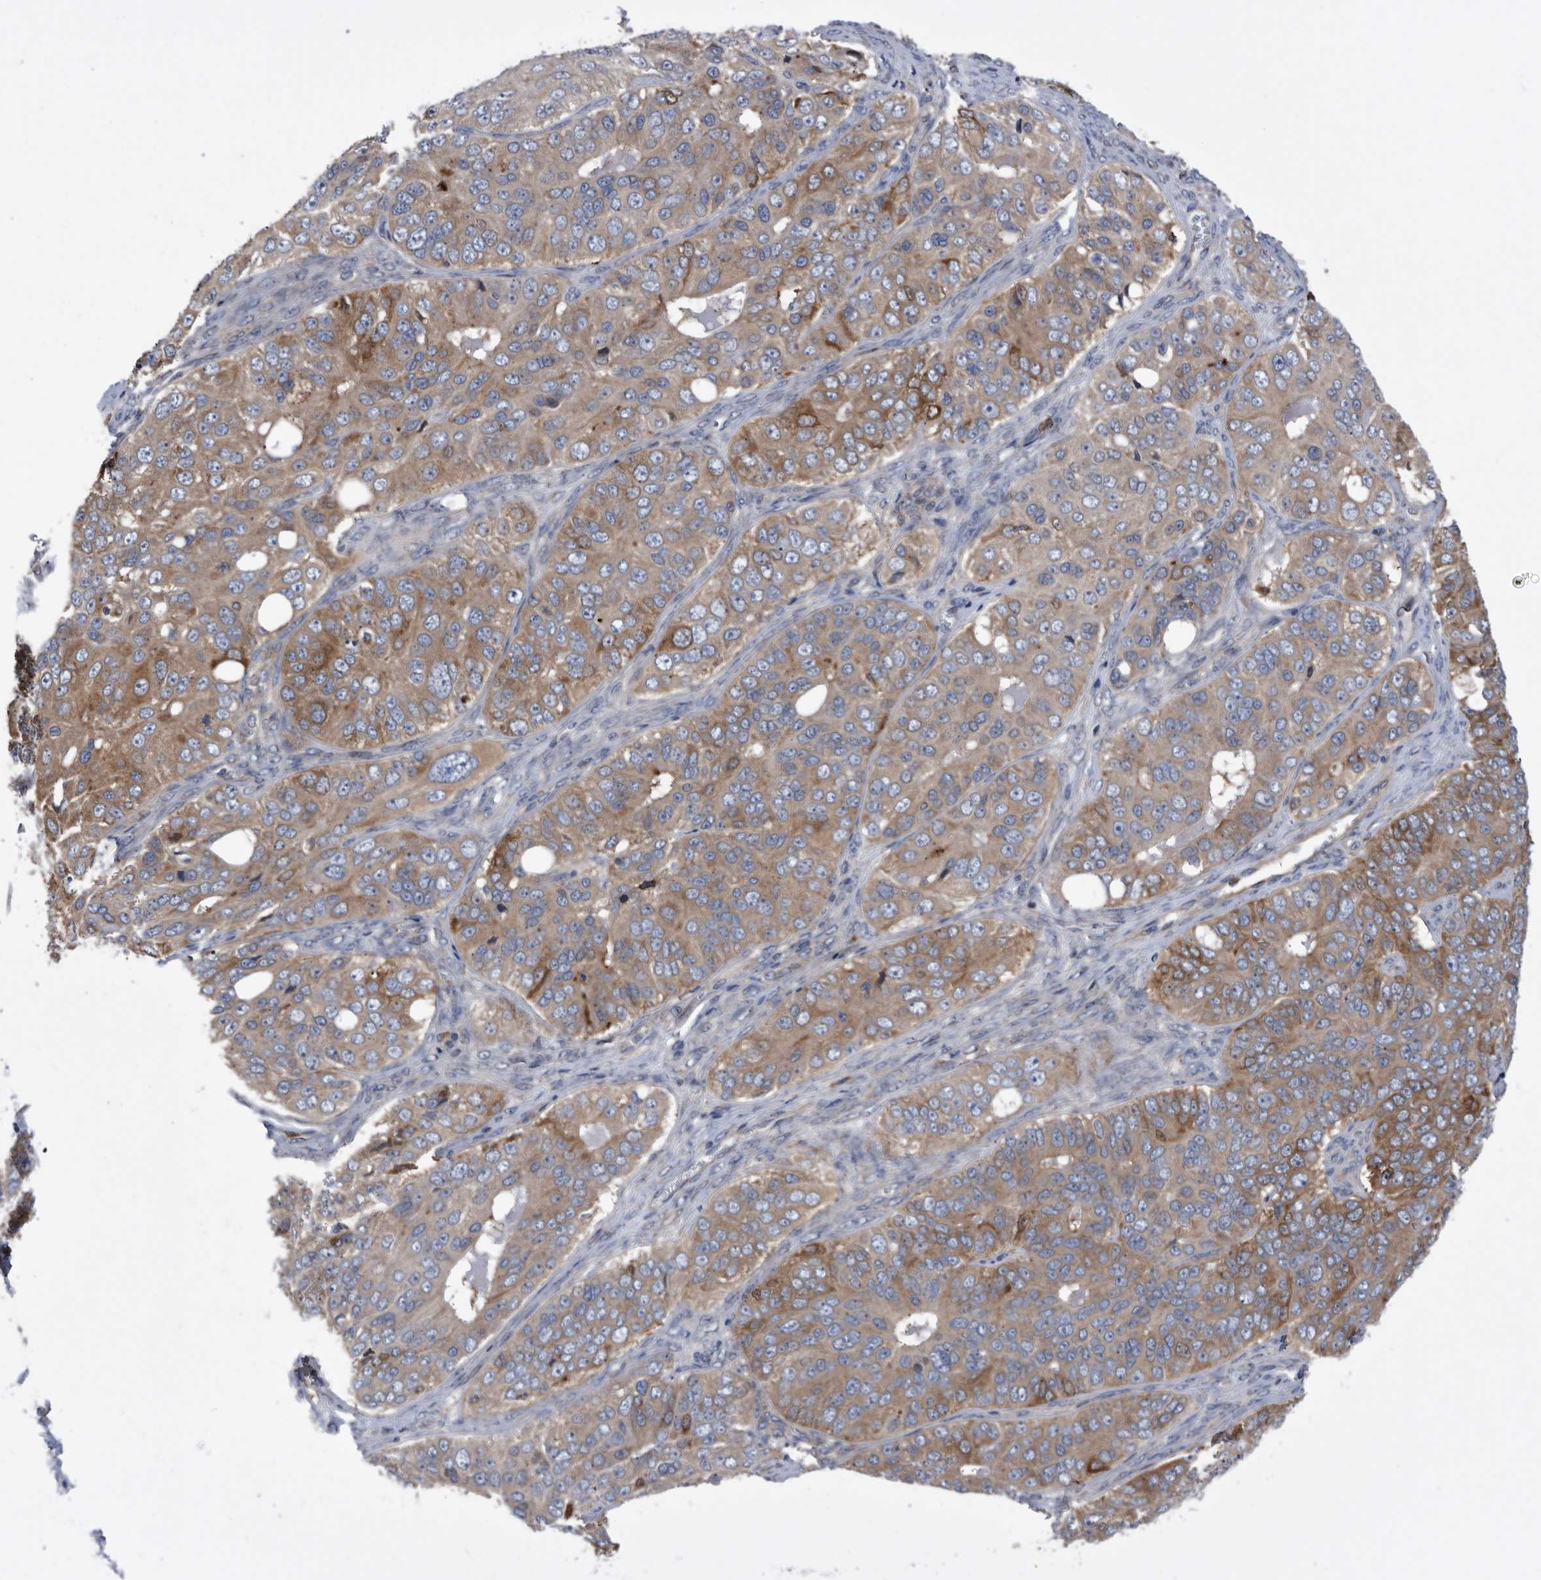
{"staining": {"intensity": "moderate", "quantity": ">75%", "location": "cytoplasmic/membranous"}, "tissue": "ovarian cancer", "cell_type": "Tumor cells", "image_type": "cancer", "snomed": [{"axis": "morphology", "description": "Carcinoma, endometroid"}, {"axis": "topography", "description": "Ovary"}], "caption": "Moderate cytoplasmic/membranous expression is identified in about >75% of tumor cells in ovarian endometroid carcinoma. The staining was performed using DAB, with brown indicating positive protein expression. Nuclei are stained blue with hematoxylin.", "gene": "BAIAP3", "patient": {"sex": "female", "age": 51}}